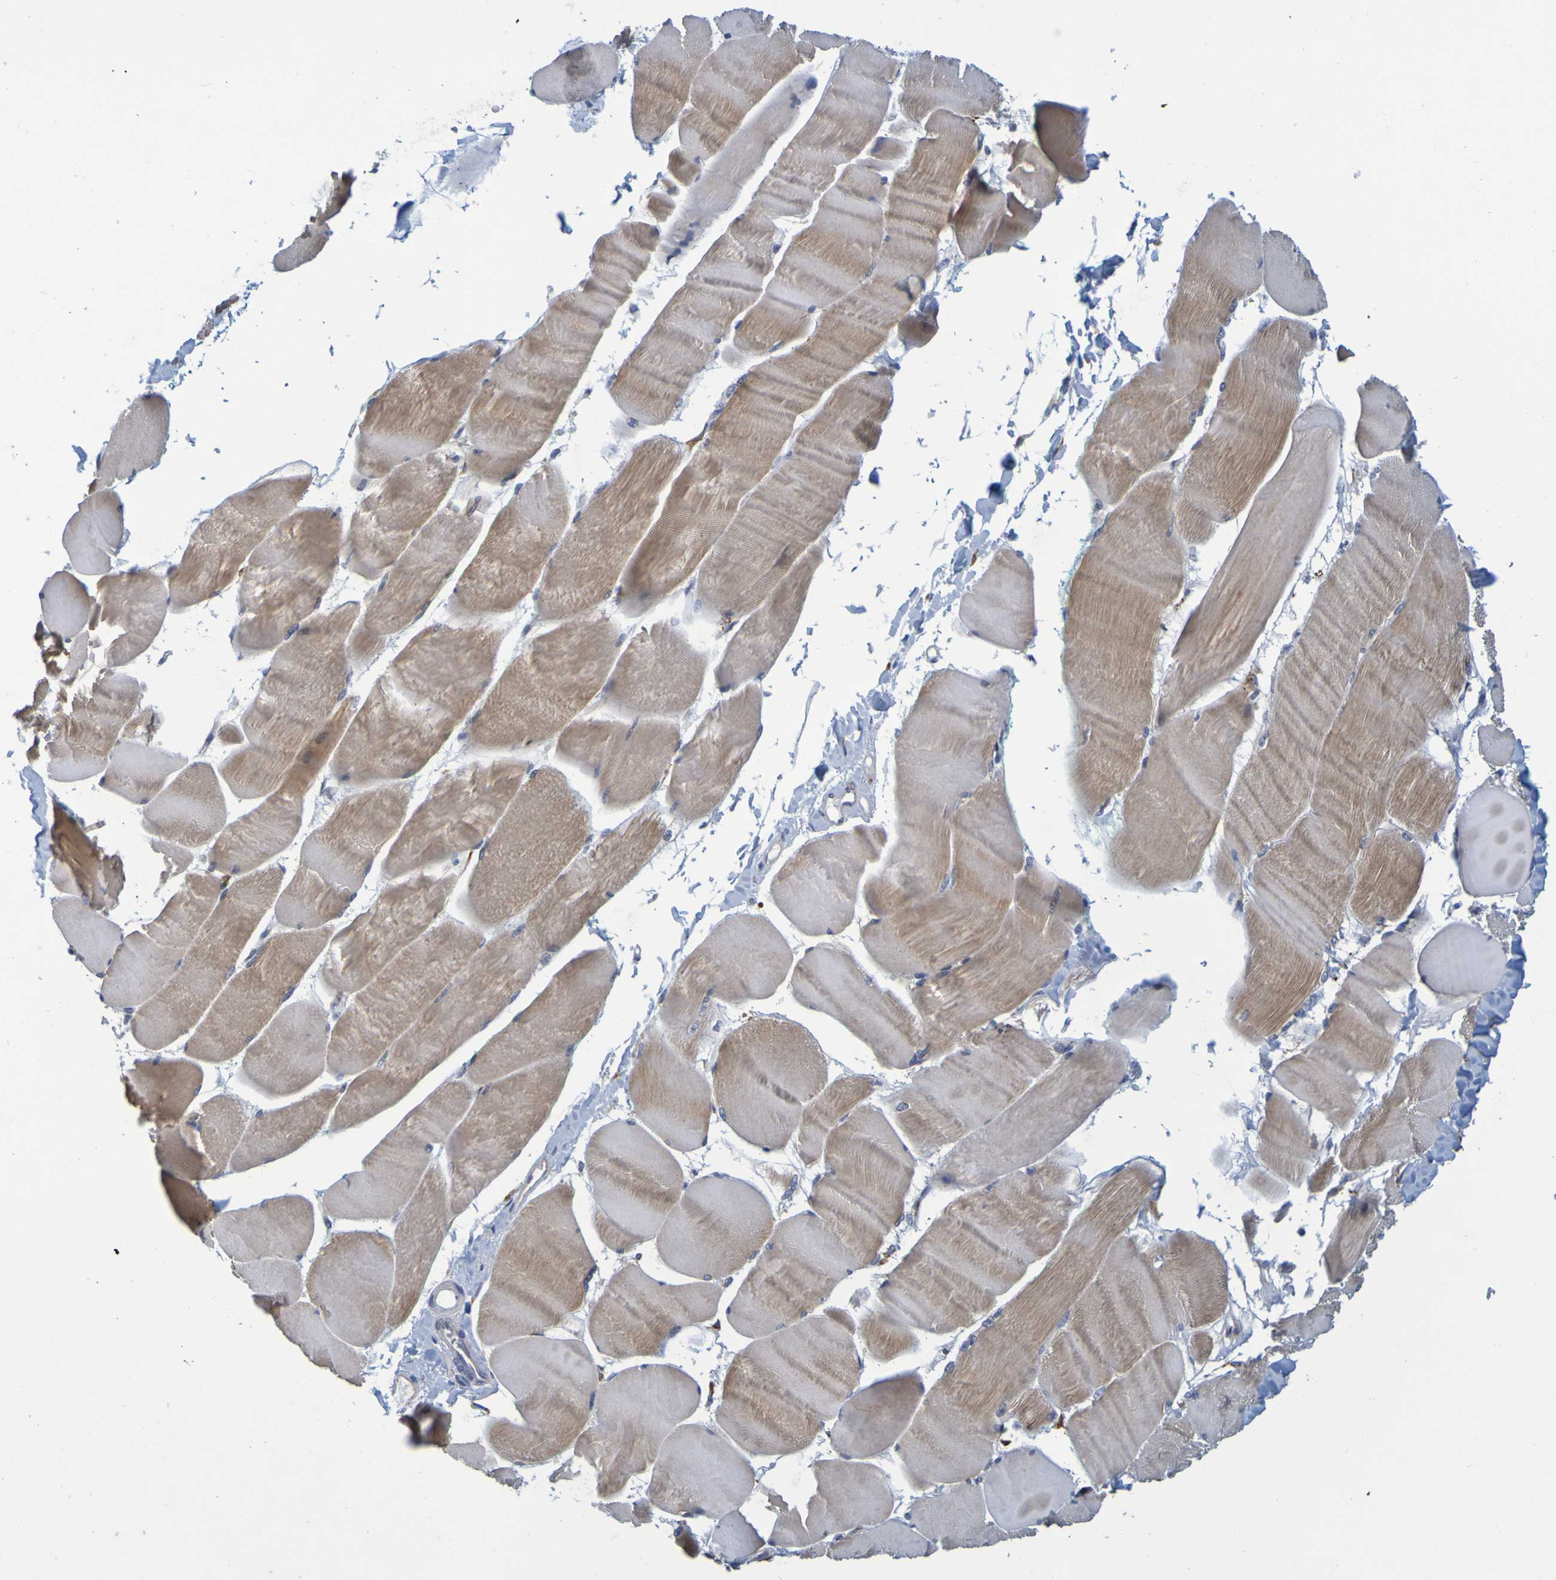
{"staining": {"intensity": "moderate", "quantity": "25%-75%", "location": "cytoplasmic/membranous"}, "tissue": "skeletal muscle", "cell_type": "Myocytes", "image_type": "normal", "snomed": [{"axis": "morphology", "description": "Normal tissue, NOS"}, {"axis": "morphology", "description": "Squamous cell carcinoma, NOS"}, {"axis": "topography", "description": "Skeletal muscle"}], "caption": "Protein expression analysis of normal human skeletal muscle reveals moderate cytoplasmic/membranous expression in approximately 25%-75% of myocytes.", "gene": "SIL1", "patient": {"sex": "male", "age": 51}}